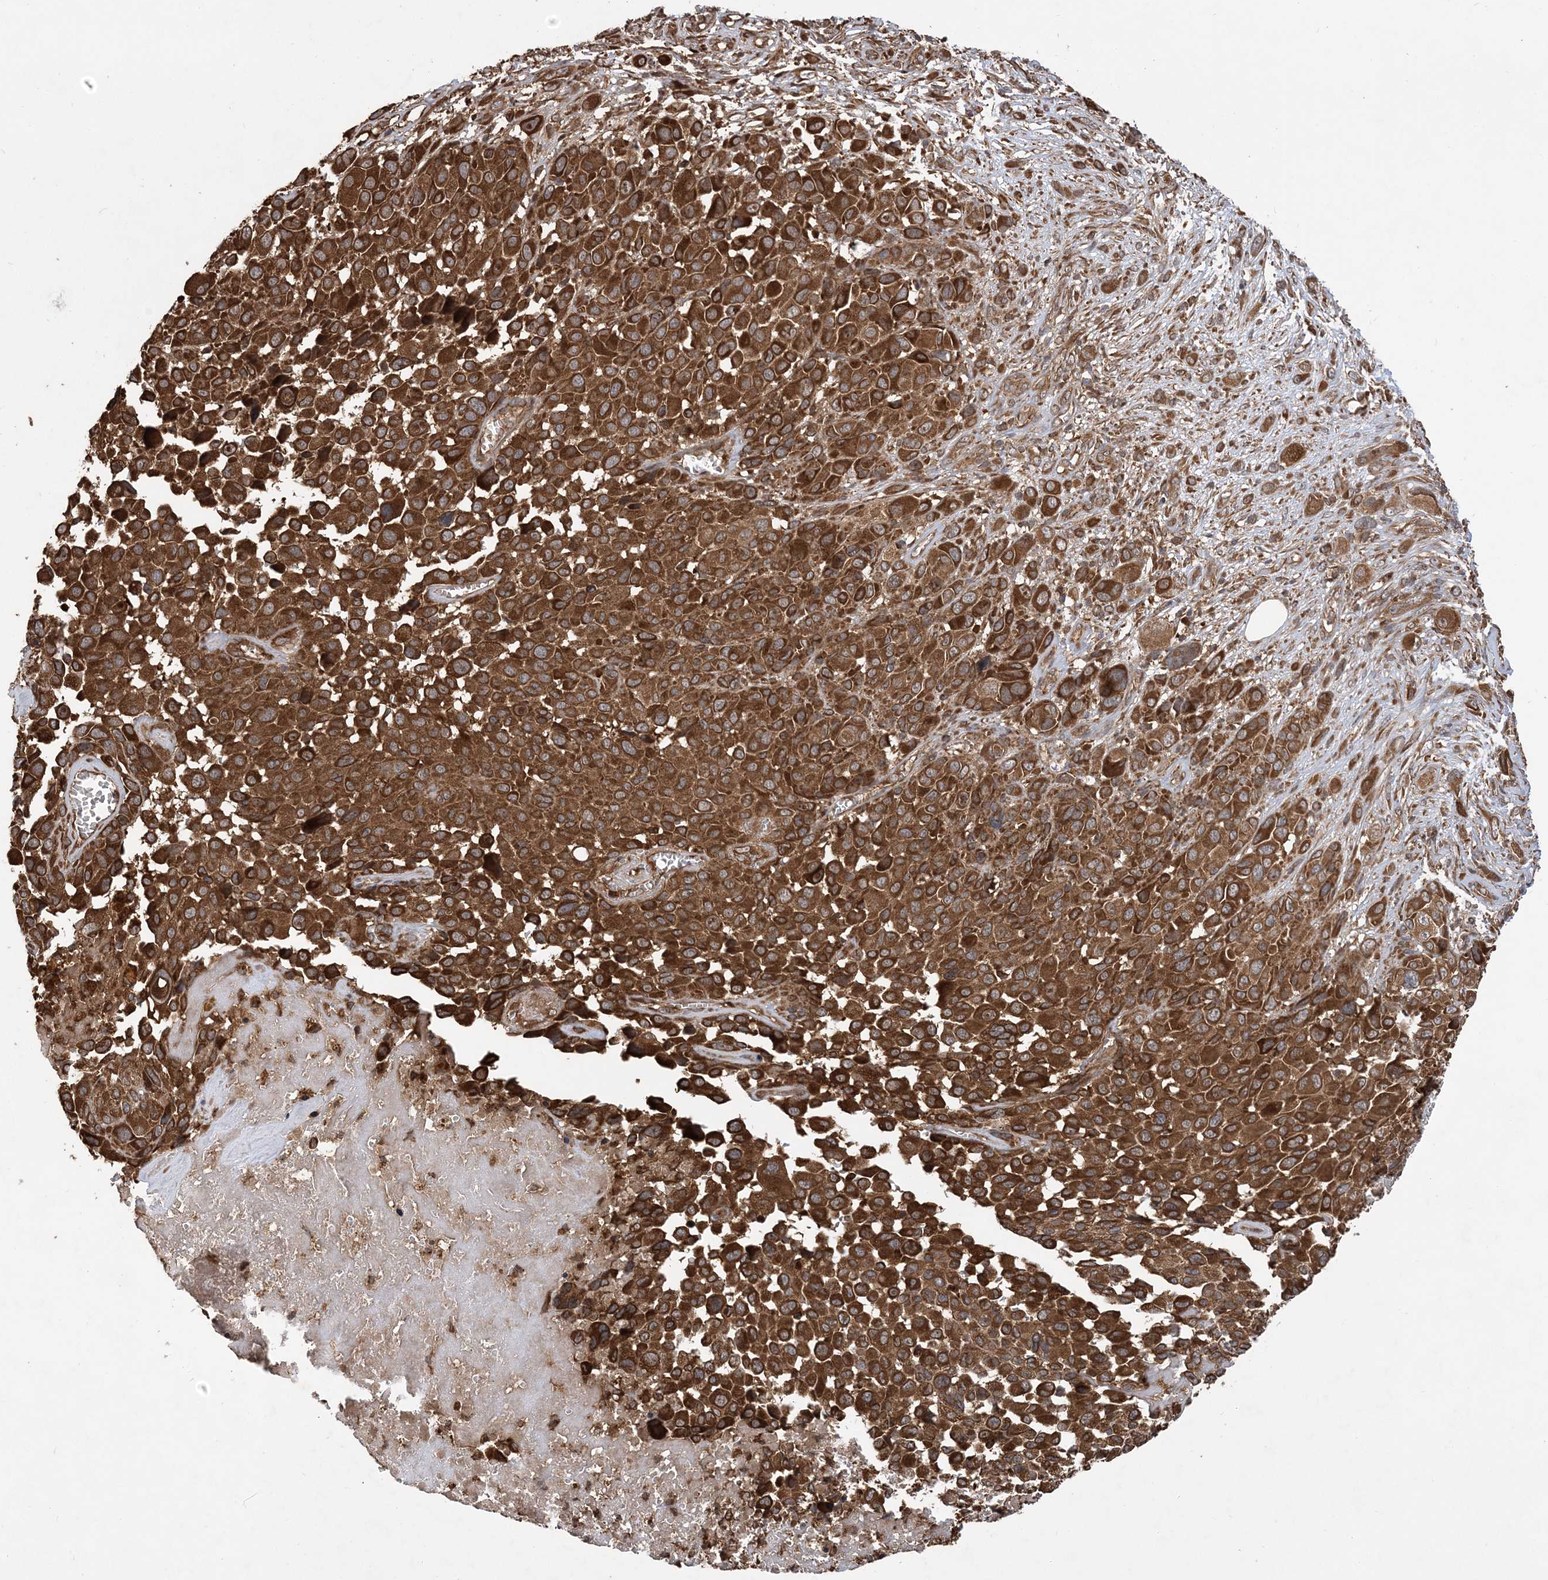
{"staining": {"intensity": "strong", "quantity": ">75%", "location": "cytoplasmic/membranous"}, "tissue": "melanoma", "cell_type": "Tumor cells", "image_type": "cancer", "snomed": [{"axis": "morphology", "description": "Malignant melanoma, NOS"}, {"axis": "topography", "description": "Skin of trunk"}], "caption": "Approximately >75% of tumor cells in malignant melanoma display strong cytoplasmic/membranous protein staining as visualized by brown immunohistochemical staining.", "gene": "ATG3", "patient": {"sex": "male", "age": 71}}